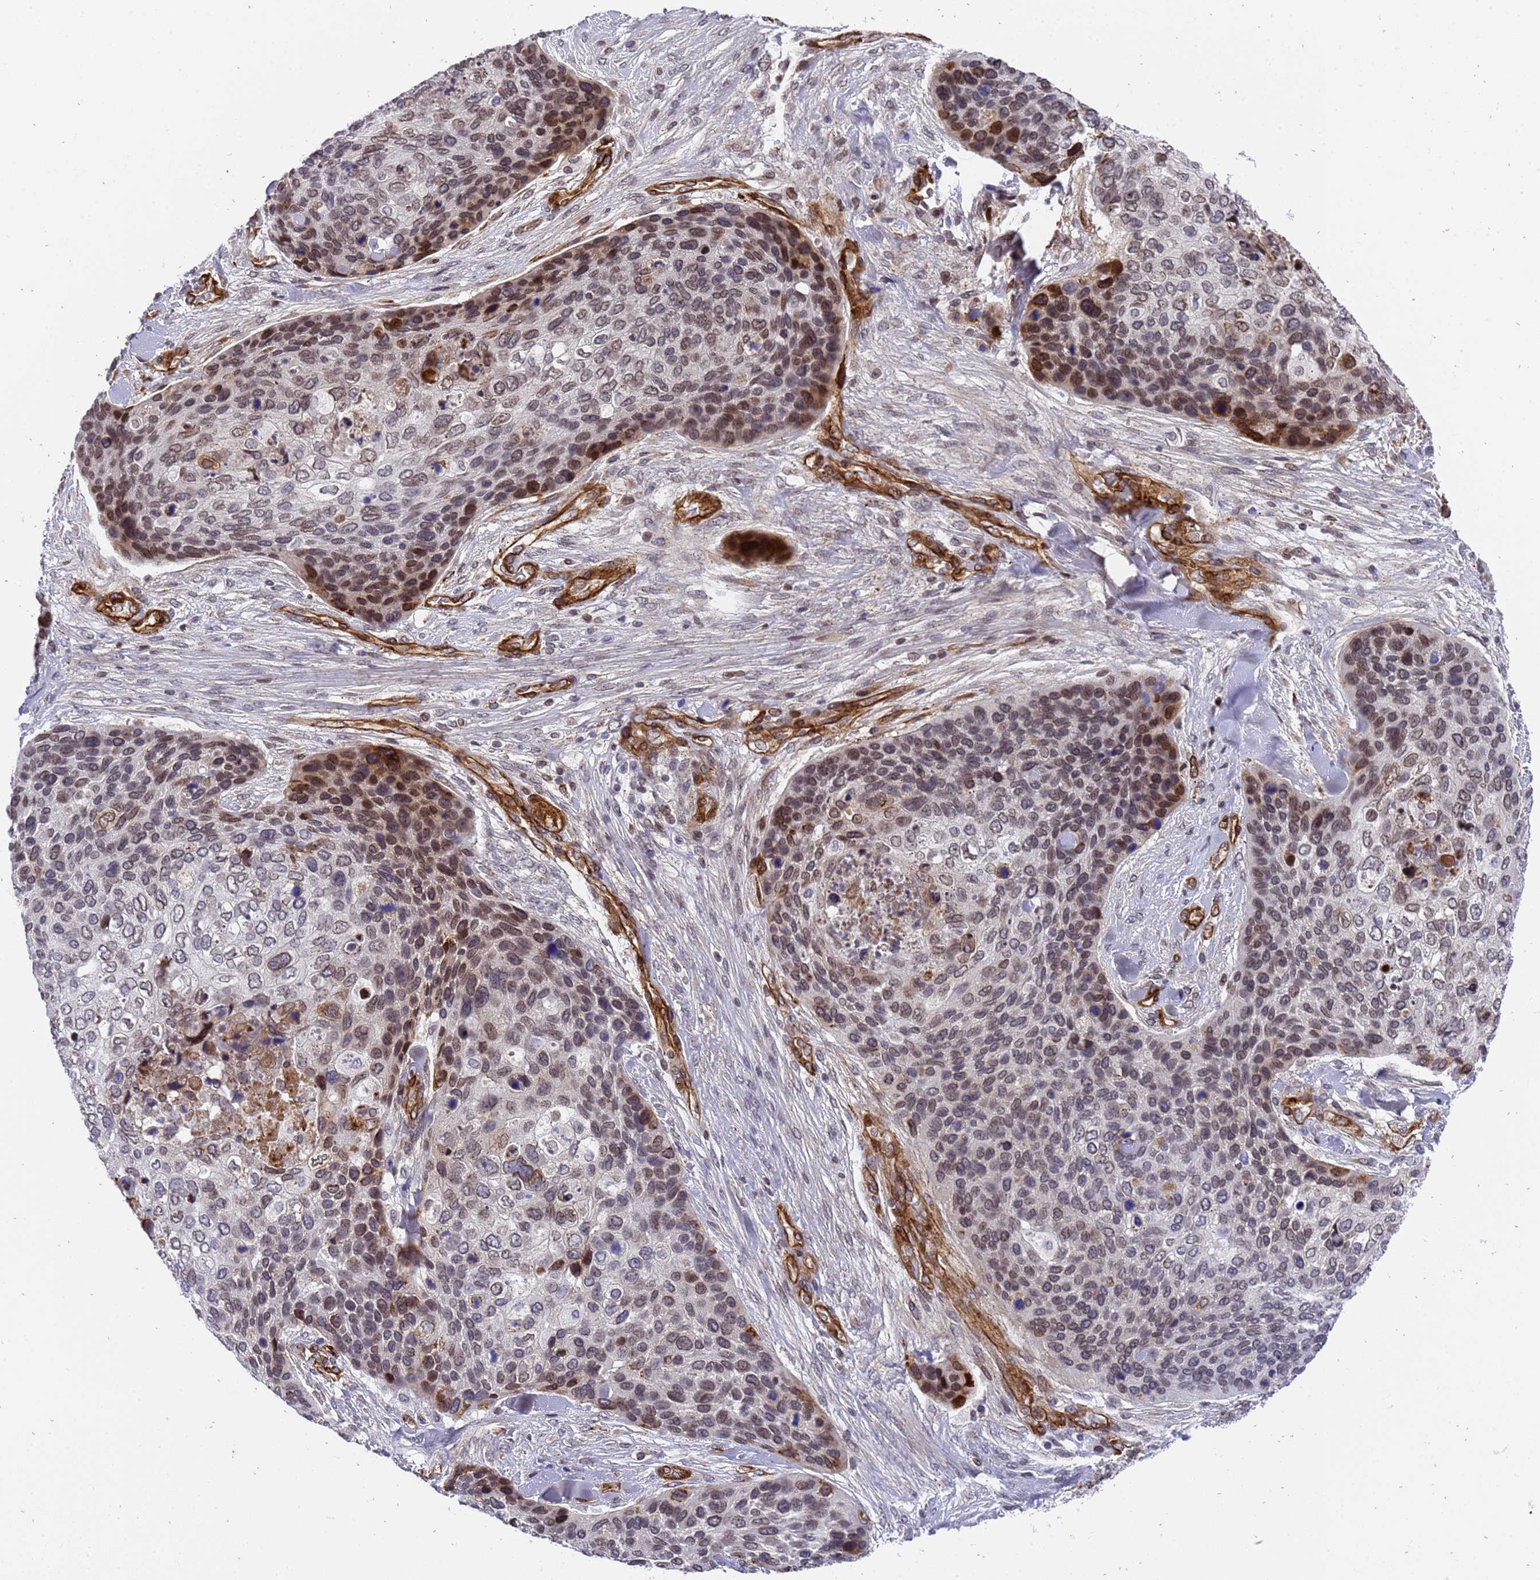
{"staining": {"intensity": "strong", "quantity": "<25%", "location": "cytoplasmic/membranous,nuclear"}, "tissue": "skin cancer", "cell_type": "Tumor cells", "image_type": "cancer", "snomed": [{"axis": "morphology", "description": "Basal cell carcinoma"}, {"axis": "topography", "description": "Skin"}], "caption": "Protein expression by immunohistochemistry demonstrates strong cytoplasmic/membranous and nuclear staining in about <25% of tumor cells in skin cancer. (Brightfield microscopy of DAB IHC at high magnification).", "gene": "IGFBP7", "patient": {"sex": "female", "age": 74}}